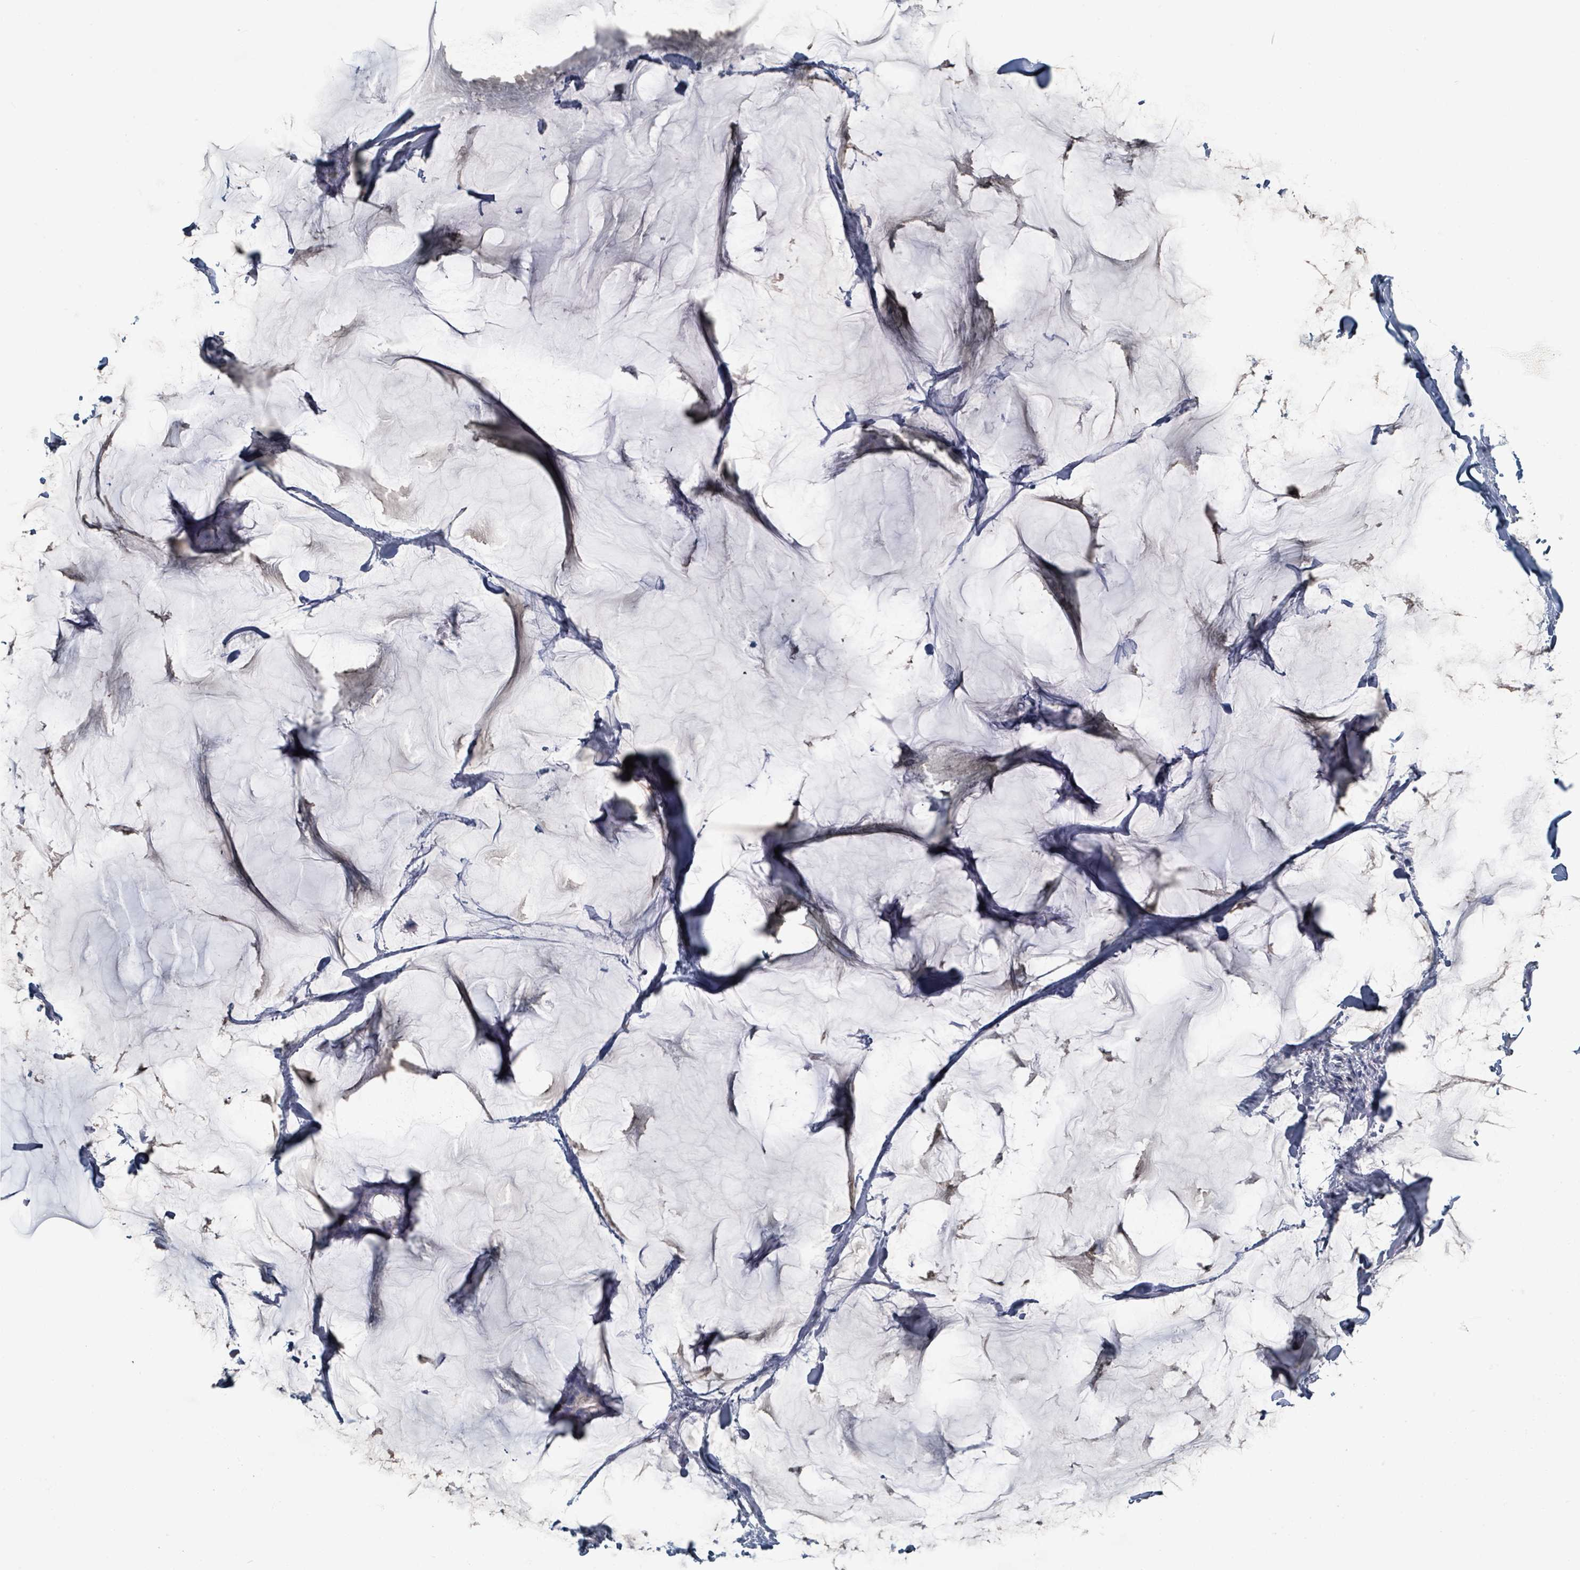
{"staining": {"intensity": "negative", "quantity": "none", "location": "none"}, "tissue": "breast cancer", "cell_type": "Tumor cells", "image_type": "cancer", "snomed": [{"axis": "morphology", "description": "Duct carcinoma"}, {"axis": "topography", "description": "Breast"}], "caption": "Tumor cells show no significant positivity in breast cancer.", "gene": "HEATR5A", "patient": {"sex": "female", "age": 93}}